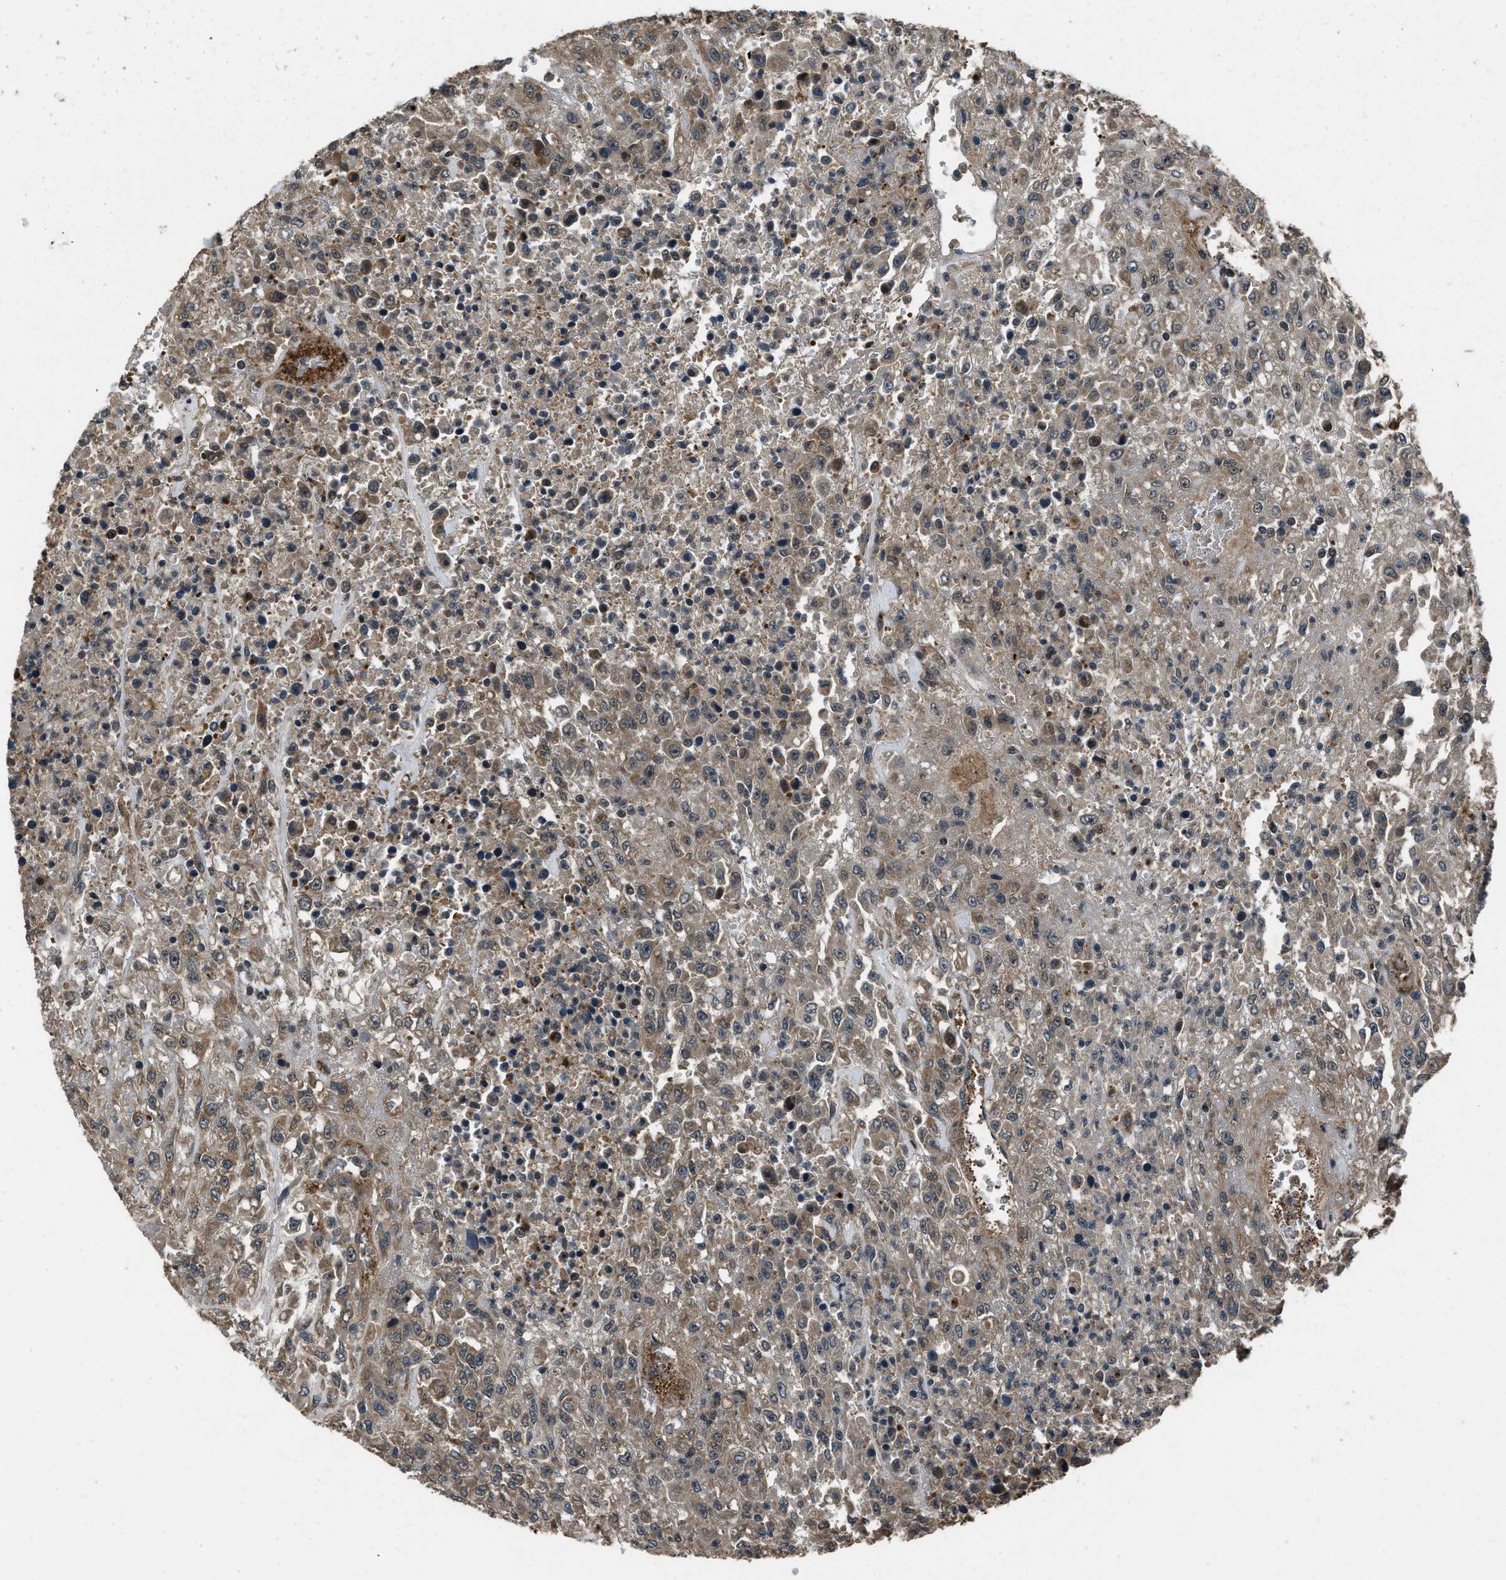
{"staining": {"intensity": "weak", "quantity": ">75%", "location": "cytoplasmic/membranous"}, "tissue": "urothelial cancer", "cell_type": "Tumor cells", "image_type": "cancer", "snomed": [{"axis": "morphology", "description": "Urothelial carcinoma, High grade"}, {"axis": "topography", "description": "Urinary bladder"}], "caption": "Tumor cells show weak cytoplasmic/membranous positivity in about >75% of cells in high-grade urothelial carcinoma.", "gene": "IRAK4", "patient": {"sex": "male", "age": 46}}